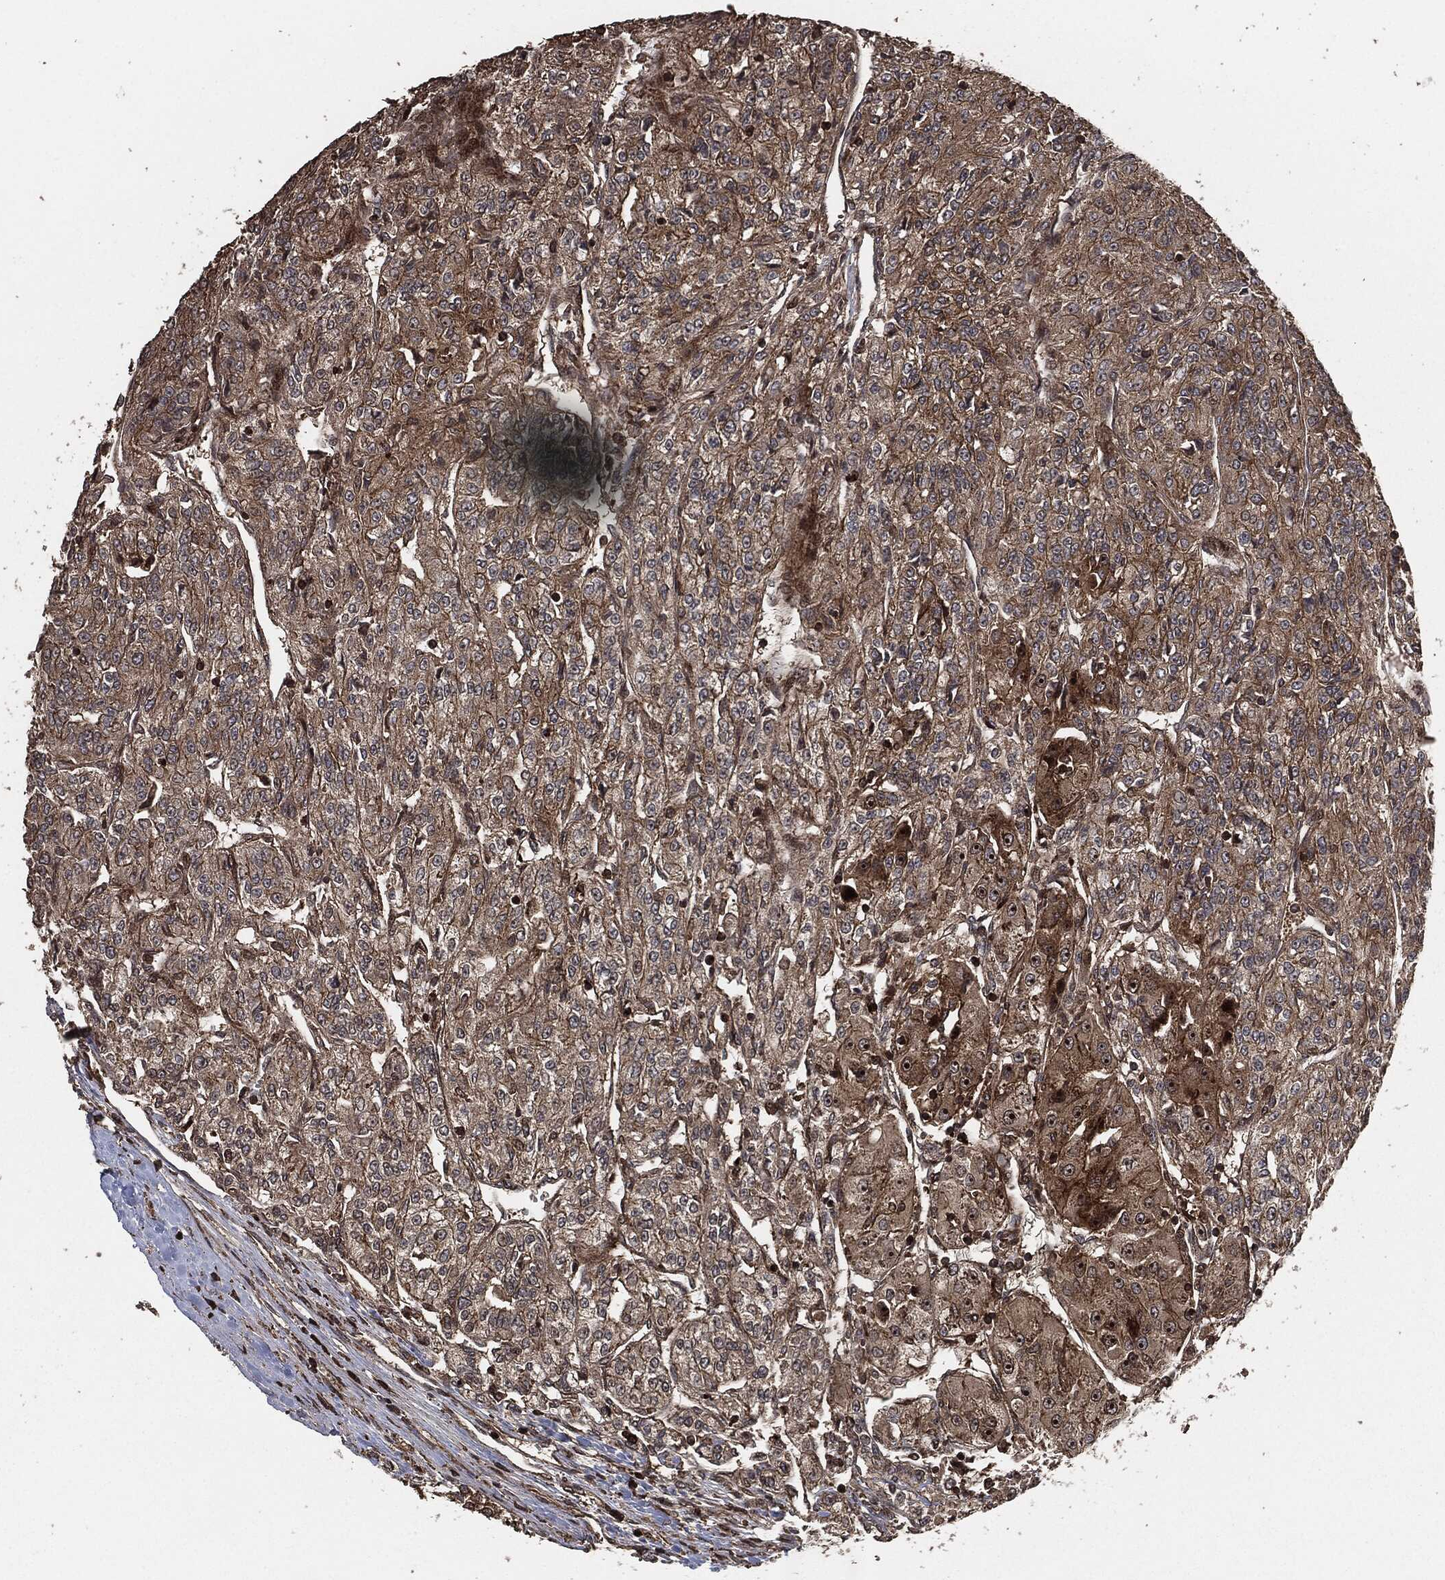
{"staining": {"intensity": "moderate", "quantity": "25%-75%", "location": "cytoplasmic/membranous"}, "tissue": "renal cancer", "cell_type": "Tumor cells", "image_type": "cancer", "snomed": [{"axis": "morphology", "description": "Adenocarcinoma, NOS"}, {"axis": "topography", "description": "Kidney"}], "caption": "Tumor cells demonstrate moderate cytoplasmic/membranous expression in approximately 25%-75% of cells in renal adenocarcinoma.", "gene": "IFIT1", "patient": {"sex": "female", "age": 63}}